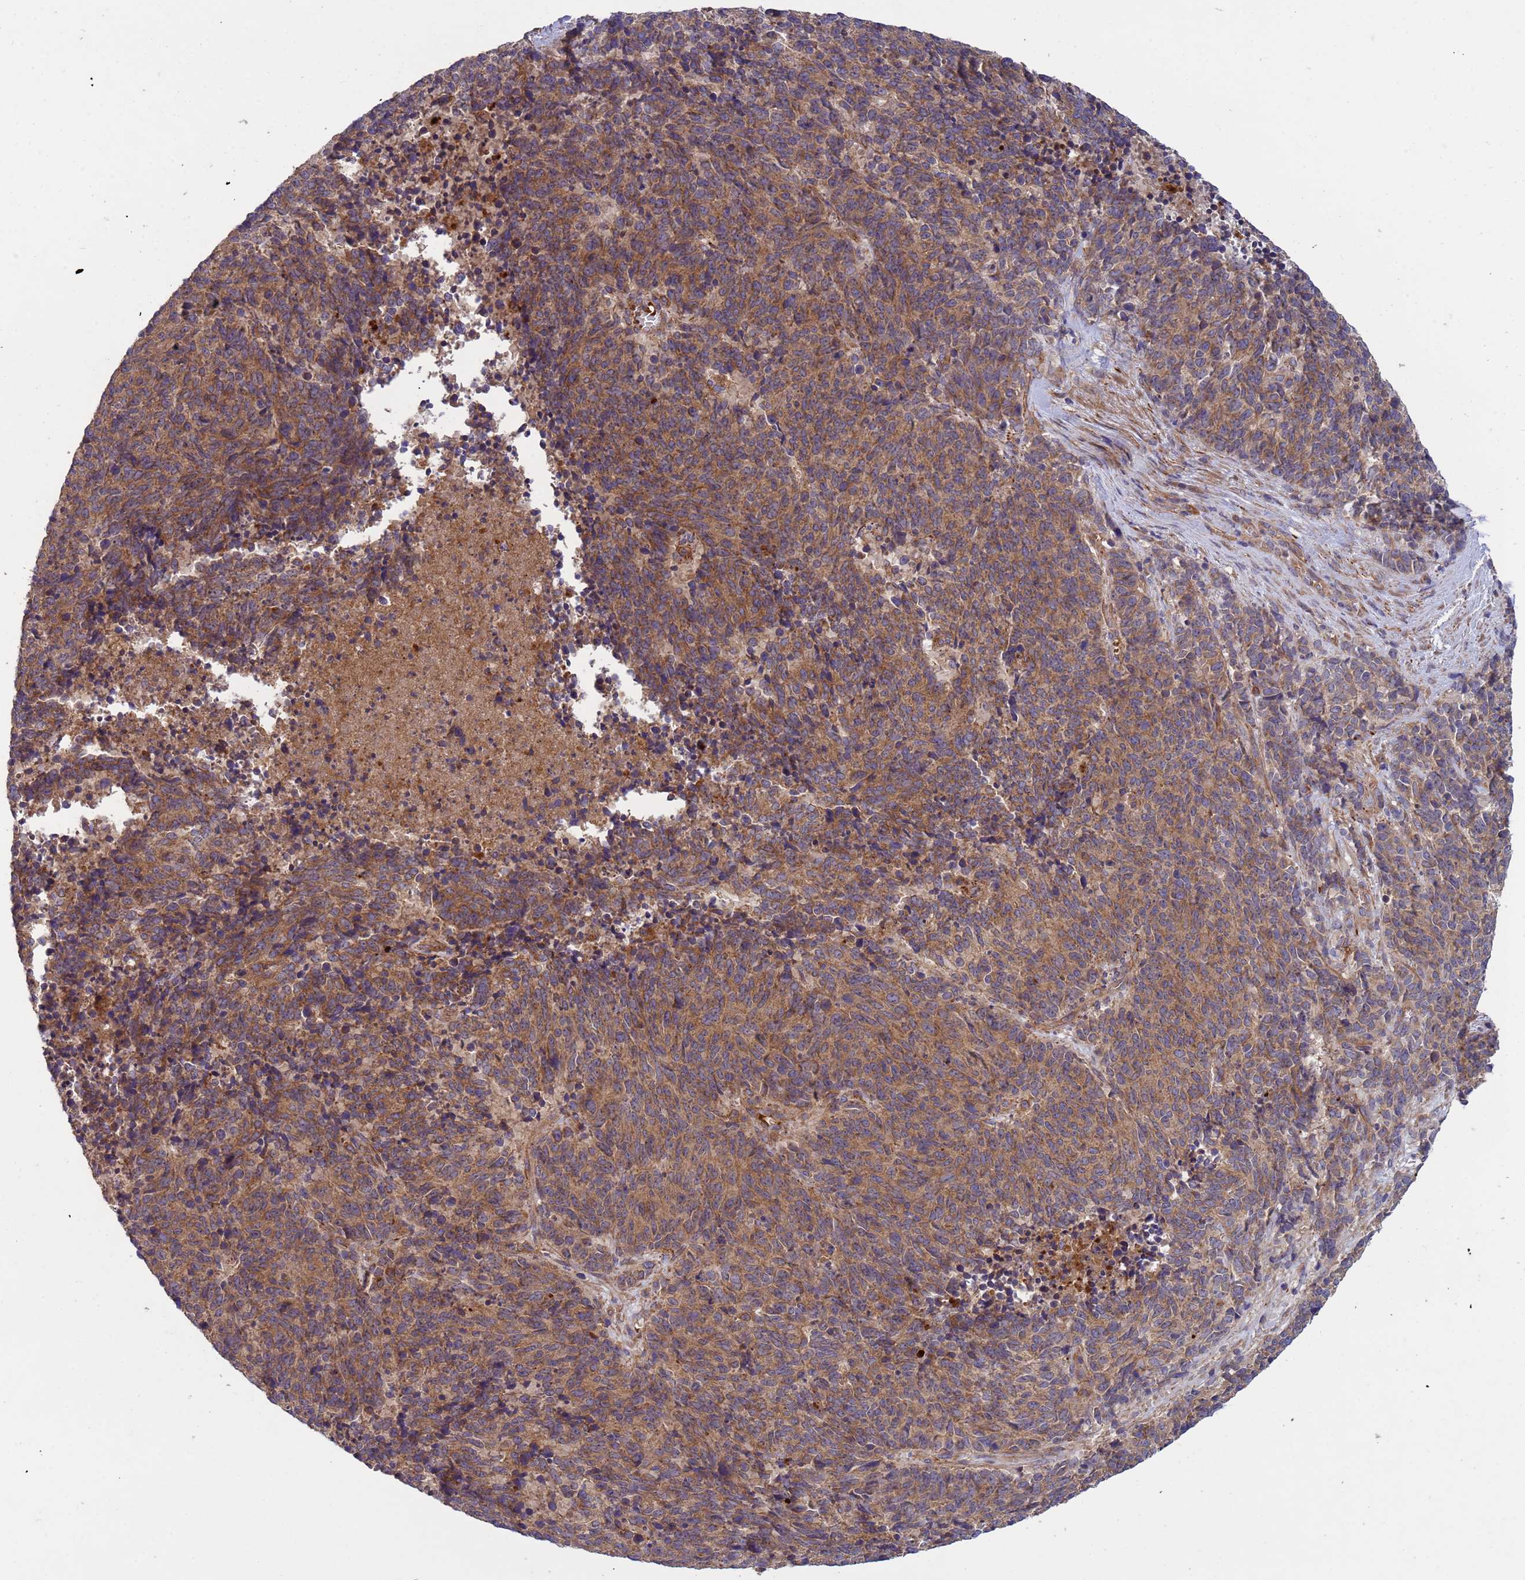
{"staining": {"intensity": "moderate", "quantity": ">75%", "location": "cytoplasmic/membranous"}, "tissue": "cervical cancer", "cell_type": "Tumor cells", "image_type": "cancer", "snomed": [{"axis": "morphology", "description": "Squamous cell carcinoma, NOS"}, {"axis": "topography", "description": "Cervix"}], "caption": "This histopathology image reveals cervical squamous cell carcinoma stained with IHC to label a protein in brown. The cytoplasmic/membranous of tumor cells show moderate positivity for the protein. Nuclei are counter-stained blue.", "gene": "RAB10", "patient": {"sex": "female", "age": 29}}